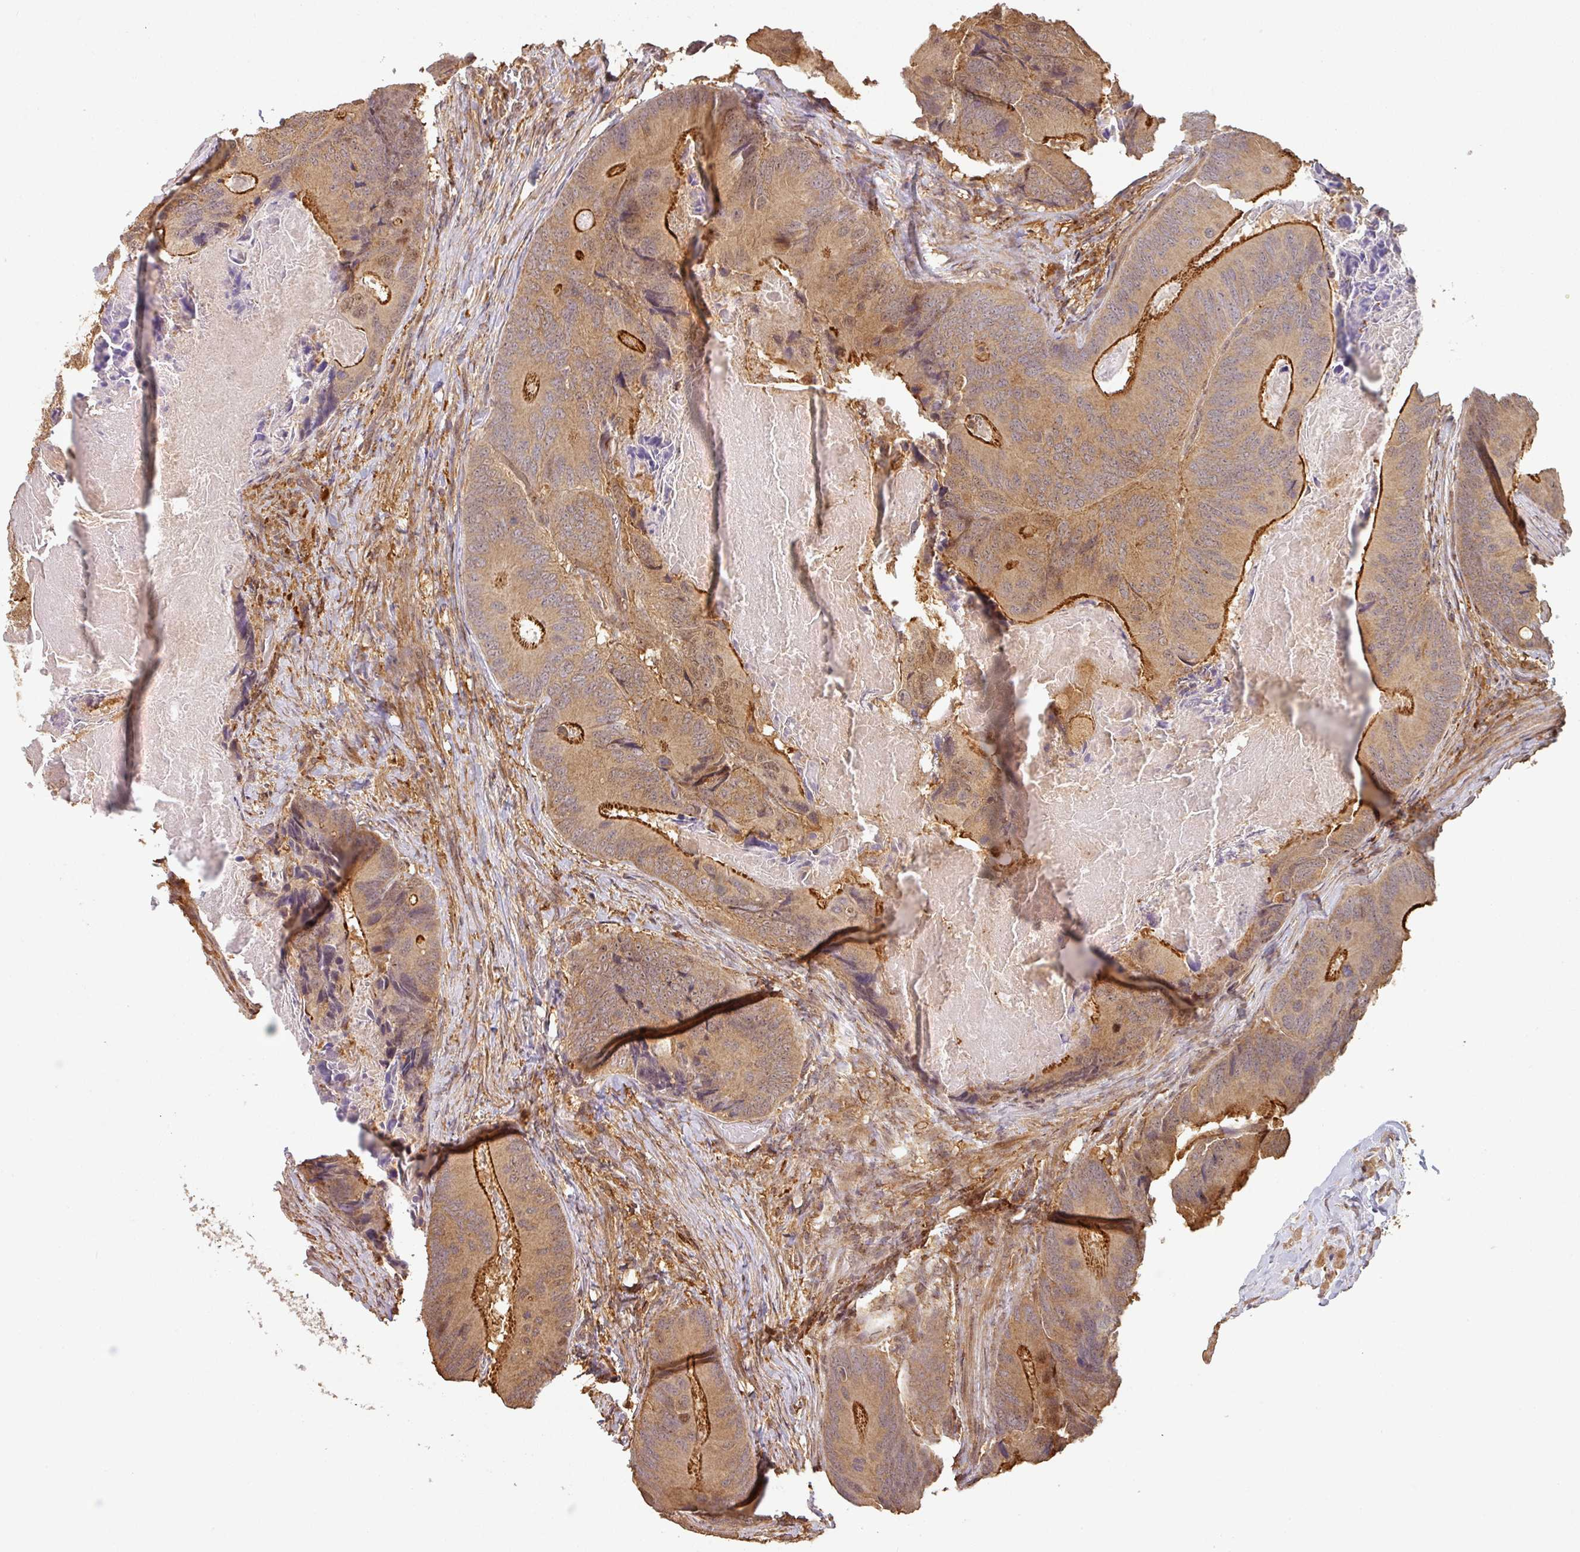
{"staining": {"intensity": "strong", "quantity": "<25%", "location": "cytoplasmic/membranous"}, "tissue": "colorectal cancer", "cell_type": "Tumor cells", "image_type": "cancer", "snomed": [{"axis": "morphology", "description": "Adenocarcinoma, NOS"}, {"axis": "topography", "description": "Colon"}], "caption": "Immunohistochemistry of human colorectal cancer demonstrates medium levels of strong cytoplasmic/membranous expression in about <25% of tumor cells.", "gene": "ZNF322", "patient": {"sex": "male", "age": 84}}